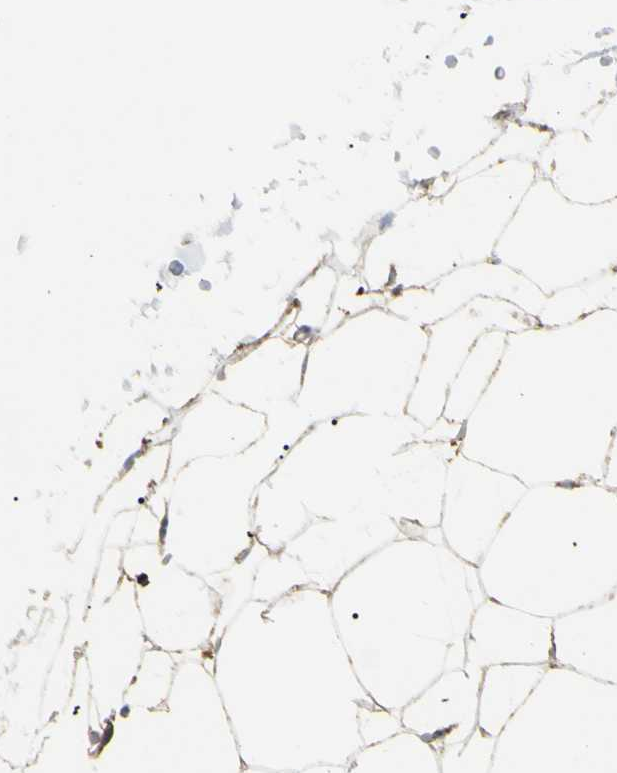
{"staining": {"intensity": "moderate", "quantity": ">75%", "location": "cytoplasmic/membranous"}, "tissue": "adipose tissue", "cell_type": "Adipocytes", "image_type": "normal", "snomed": [{"axis": "morphology", "description": "Normal tissue, NOS"}, {"axis": "topography", "description": "Breast"}, {"axis": "topography", "description": "Adipose tissue"}], "caption": "High-power microscopy captured an IHC micrograph of unremarkable adipose tissue, revealing moderate cytoplasmic/membranous staining in about >75% of adipocytes.", "gene": "CYB5R1", "patient": {"sex": "female", "age": 25}}